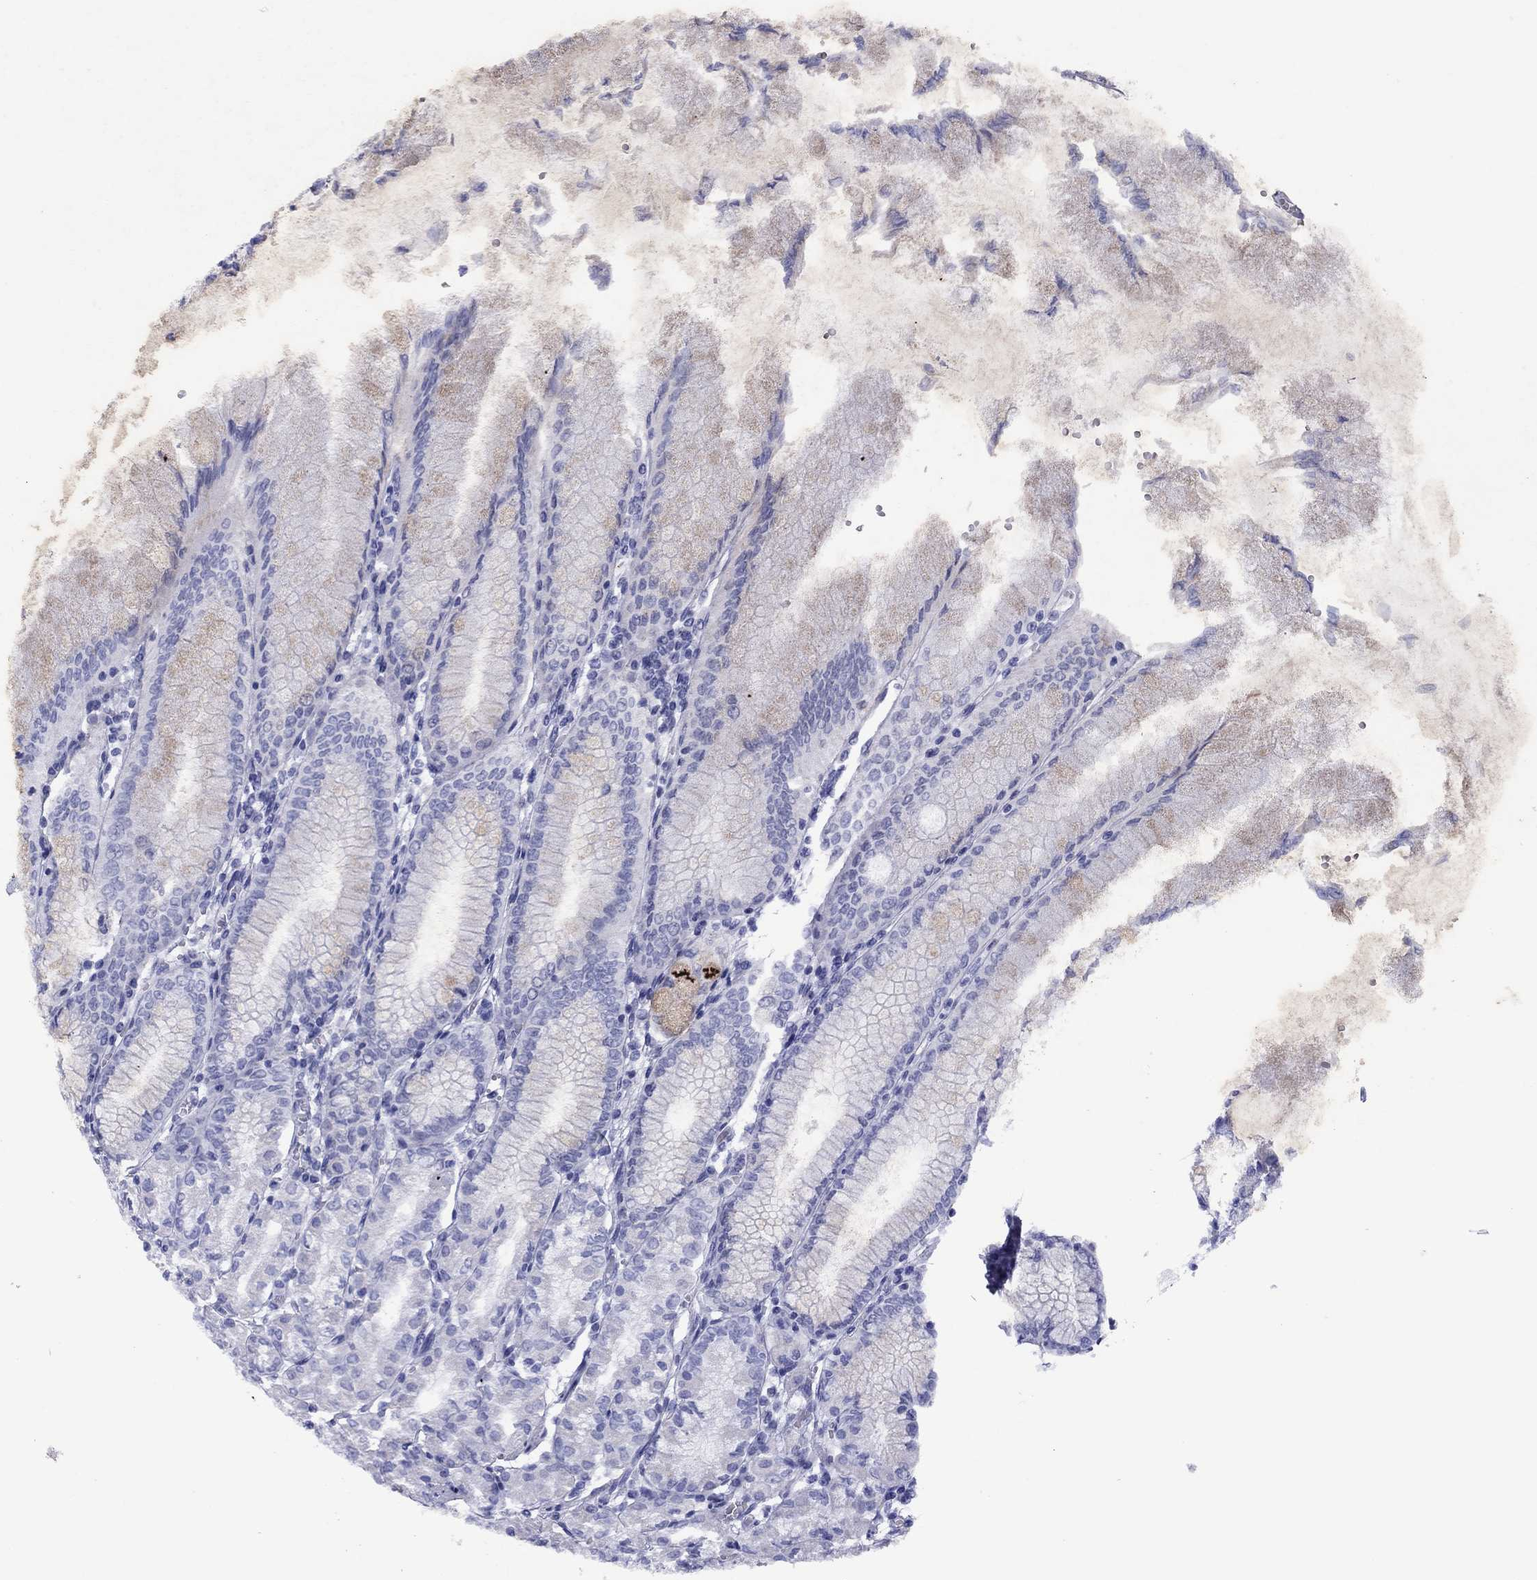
{"staining": {"intensity": "negative", "quantity": "none", "location": "none"}, "tissue": "stomach", "cell_type": "Glandular cells", "image_type": "normal", "snomed": [{"axis": "morphology", "description": "Normal tissue, NOS"}, {"axis": "topography", "description": "Skeletal muscle"}, {"axis": "topography", "description": "Stomach"}], "caption": "Immunohistochemistry (IHC) histopathology image of normal human stomach stained for a protein (brown), which exhibits no positivity in glandular cells. (DAB (3,3'-diaminobenzidine) immunohistochemistry (IHC) with hematoxylin counter stain).", "gene": "TCFL5", "patient": {"sex": "female", "age": 57}}